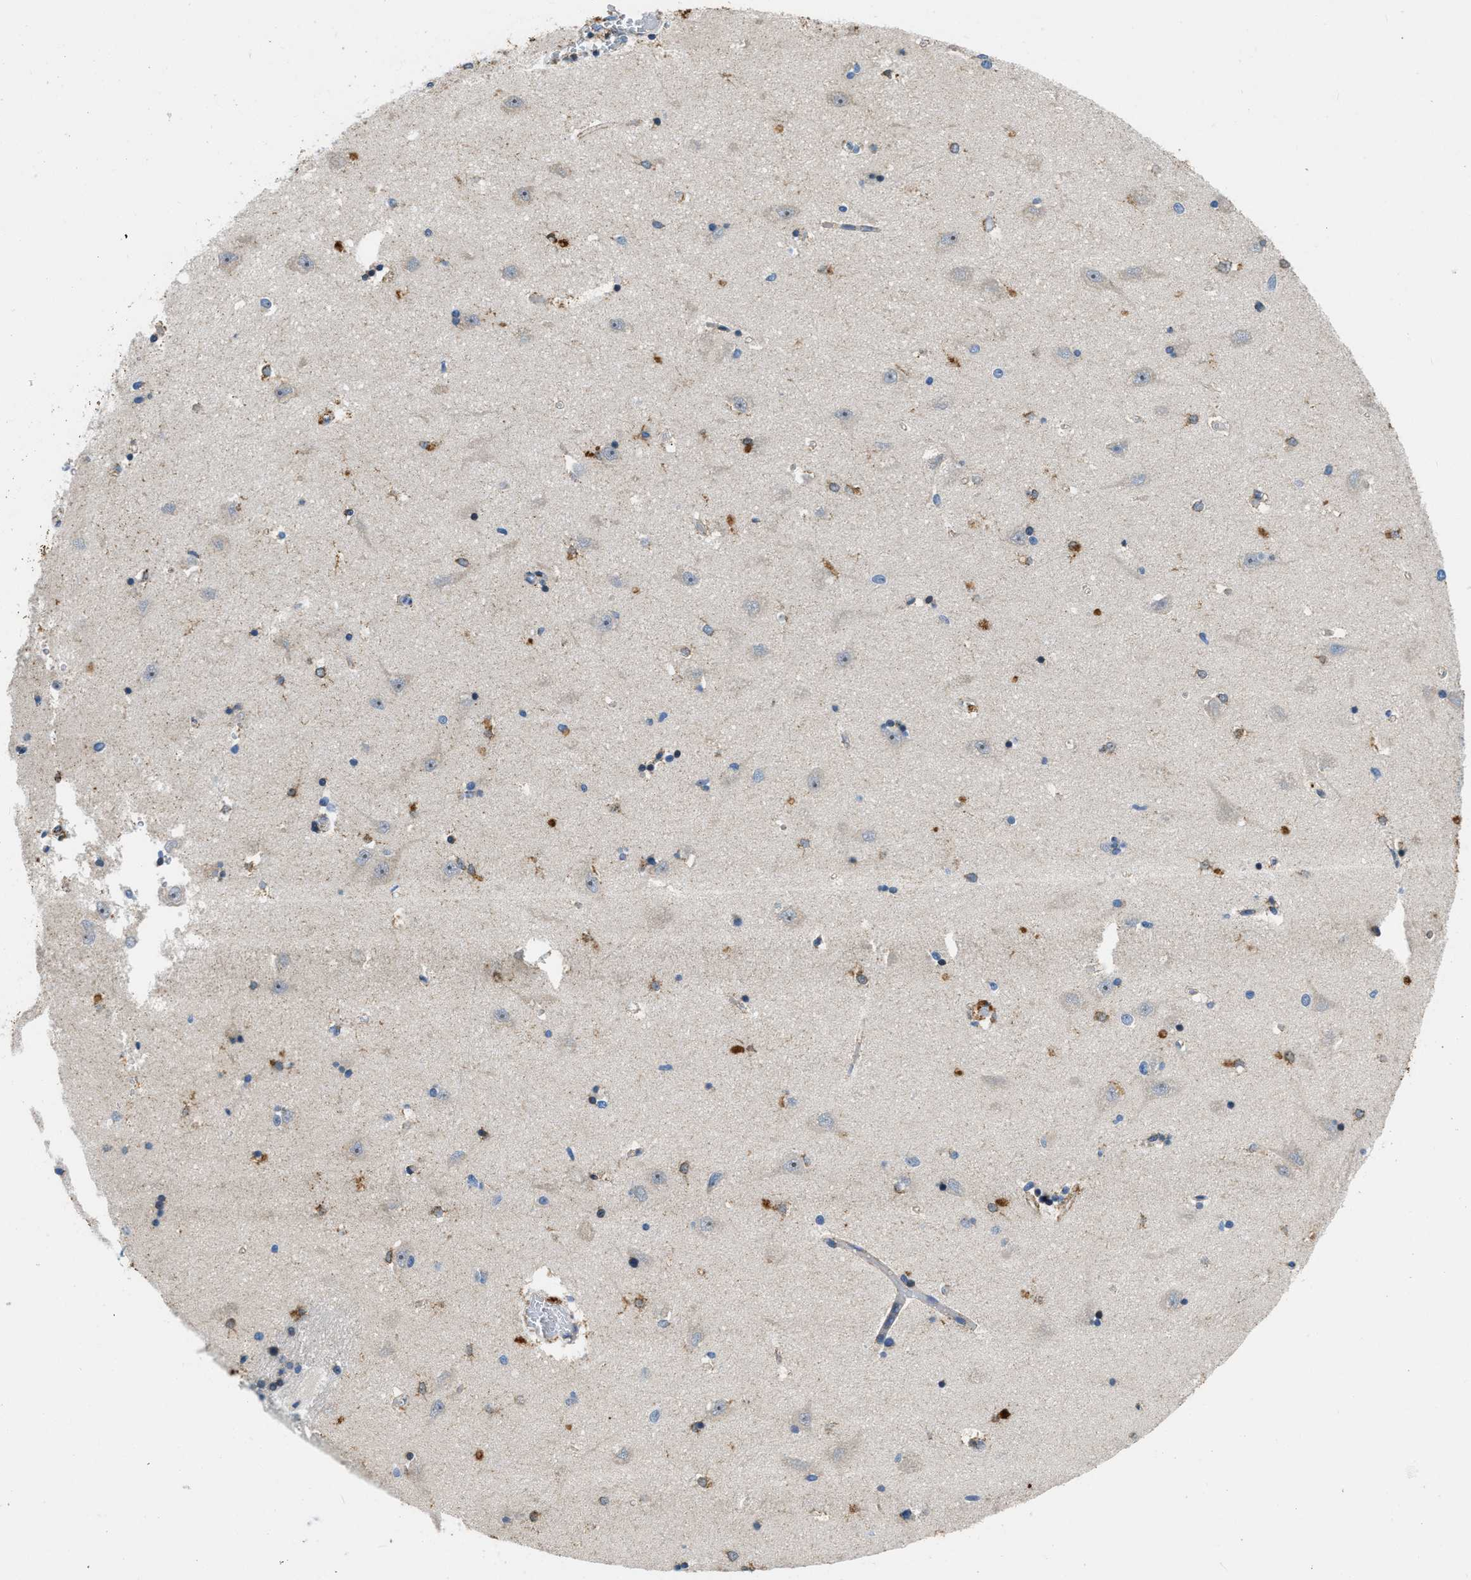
{"staining": {"intensity": "moderate", "quantity": "<25%", "location": "cytoplasmic/membranous"}, "tissue": "hippocampus", "cell_type": "Glial cells", "image_type": "normal", "snomed": [{"axis": "morphology", "description": "Normal tissue, NOS"}, {"axis": "topography", "description": "Hippocampus"}], "caption": "Immunohistochemistry (IHC) of normal human hippocampus displays low levels of moderate cytoplasmic/membranous positivity in about <25% of glial cells.", "gene": "ACADVL", "patient": {"sex": "male", "age": 45}}